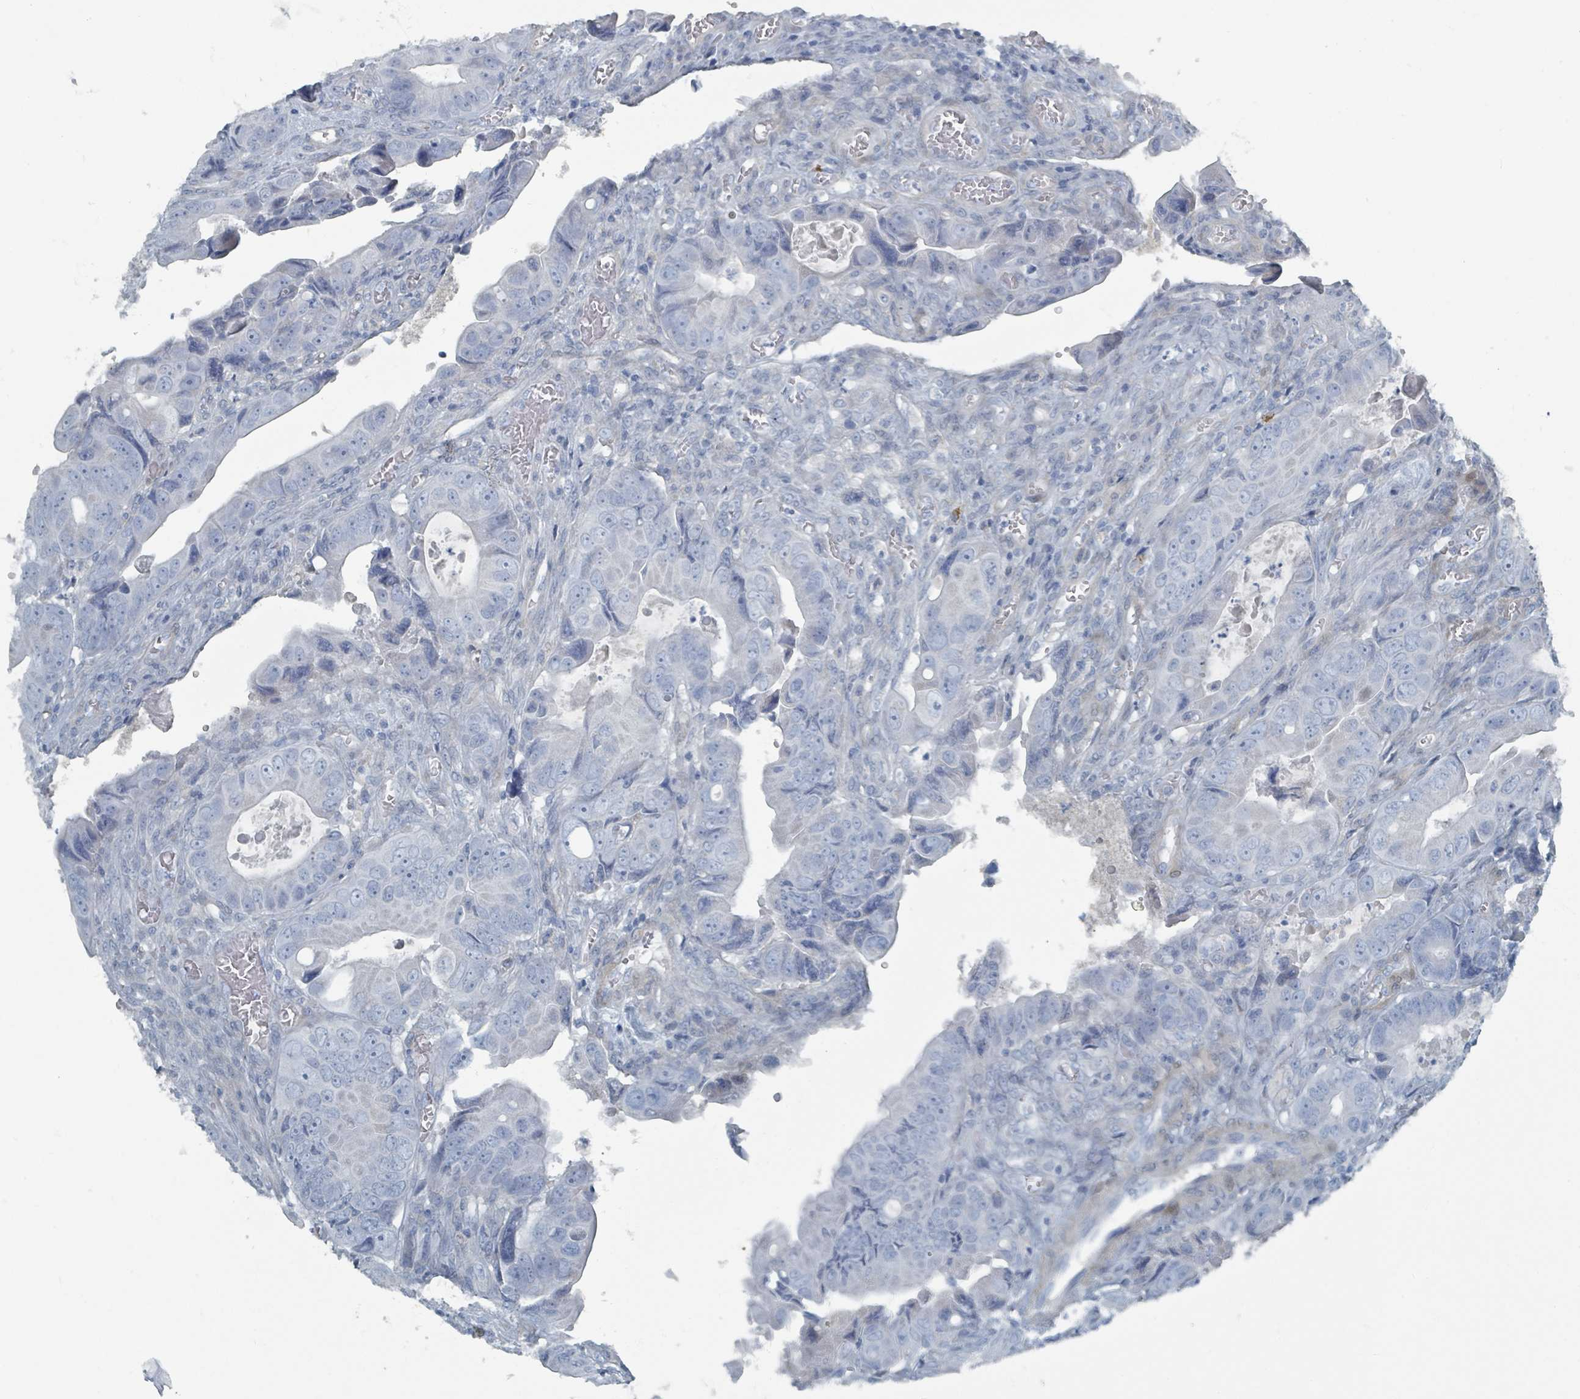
{"staining": {"intensity": "negative", "quantity": "none", "location": "none"}, "tissue": "colorectal cancer", "cell_type": "Tumor cells", "image_type": "cancer", "snomed": [{"axis": "morphology", "description": "Adenocarcinoma, NOS"}, {"axis": "topography", "description": "Rectum"}], "caption": "Adenocarcinoma (colorectal) was stained to show a protein in brown. There is no significant staining in tumor cells. (Brightfield microscopy of DAB IHC at high magnification).", "gene": "GAMT", "patient": {"sex": "female", "age": 78}}